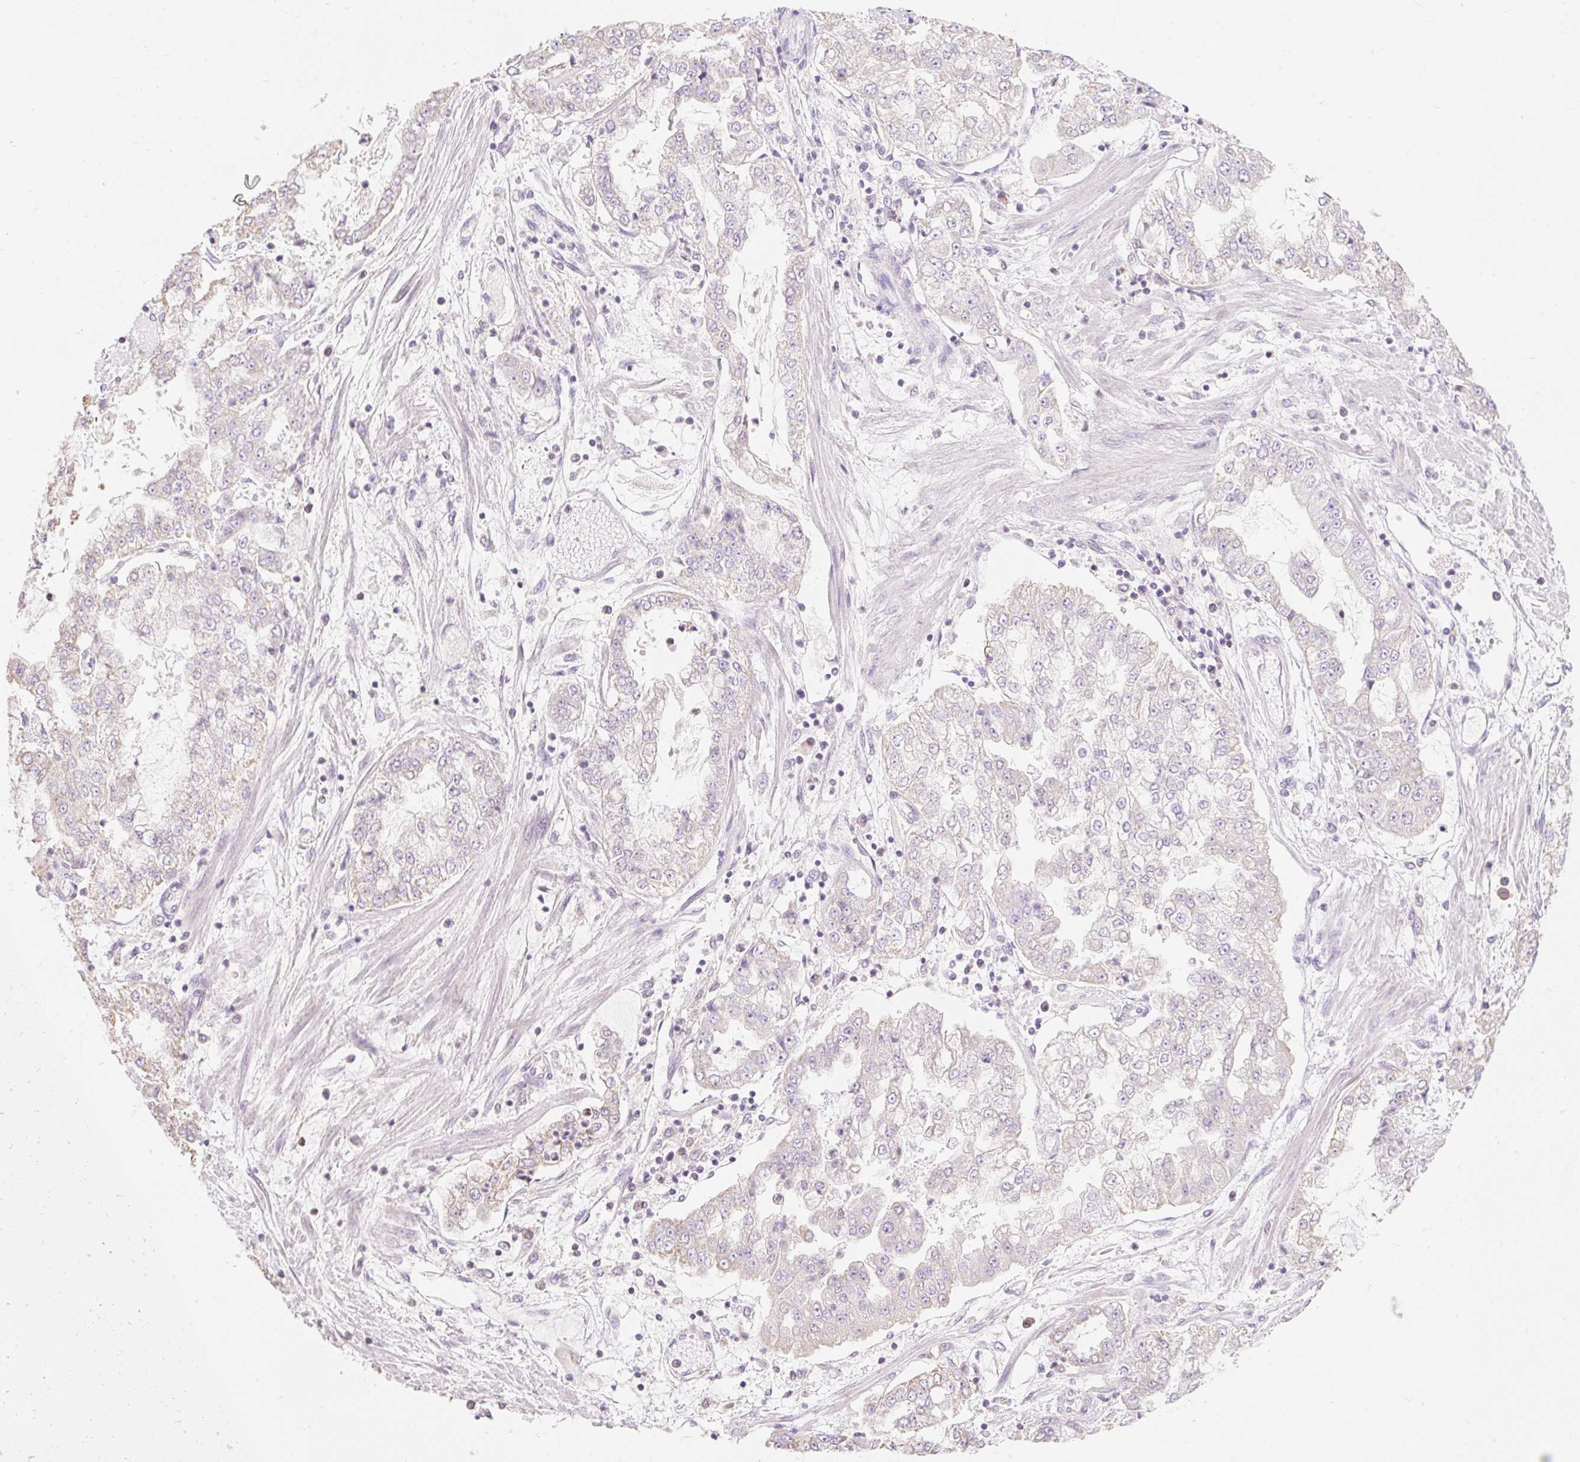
{"staining": {"intensity": "weak", "quantity": "<25%", "location": "cytoplasmic/membranous"}, "tissue": "stomach cancer", "cell_type": "Tumor cells", "image_type": "cancer", "snomed": [{"axis": "morphology", "description": "Adenocarcinoma, NOS"}, {"axis": "topography", "description": "Stomach"}], "caption": "Immunohistochemical staining of human stomach cancer (adenocarcinoma) shows no significant expression in tumor cells. (DAB immunohistochemistry (IHC) with hematoxylin counter stain).", "gene": "DHX35", "patient": {"sex": "male", "age": 76}}